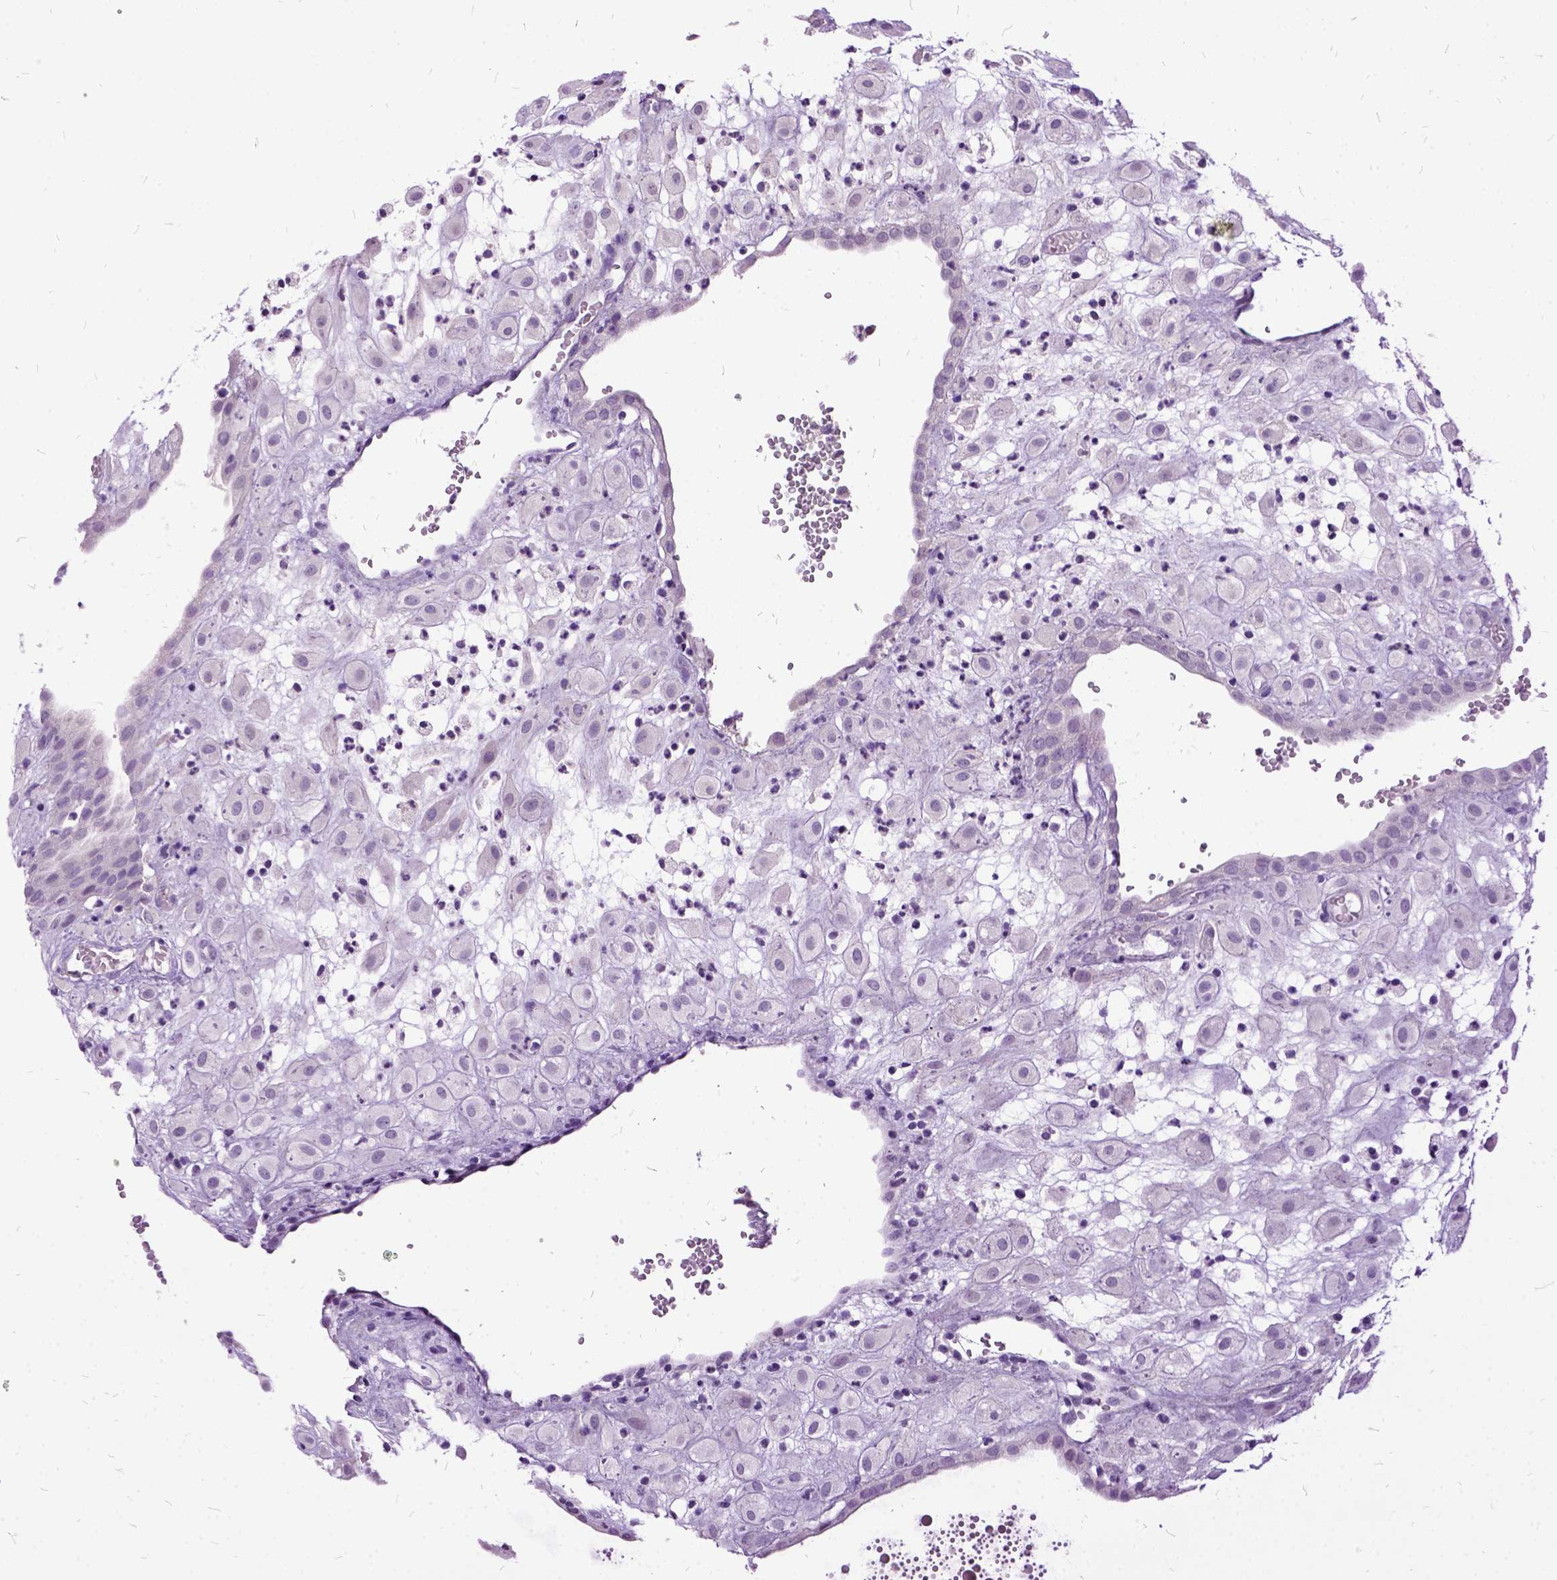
{"staining": {"intensity": "negative", "quantity": "none", "location": "none"}, "tissue": "placenta", "cell_type": "Decidual cells", "image_type": "normal", "snomed": [{"axis": "morphology", "description": "Normal tissue, NOS"}, {"axis": "topography", "description": "Placenta"}], "caption": "Decidual cells show no significant protein positivity in normal placenta.", "gene": "MME", "patient": {"sex": "female", "age": 24}}